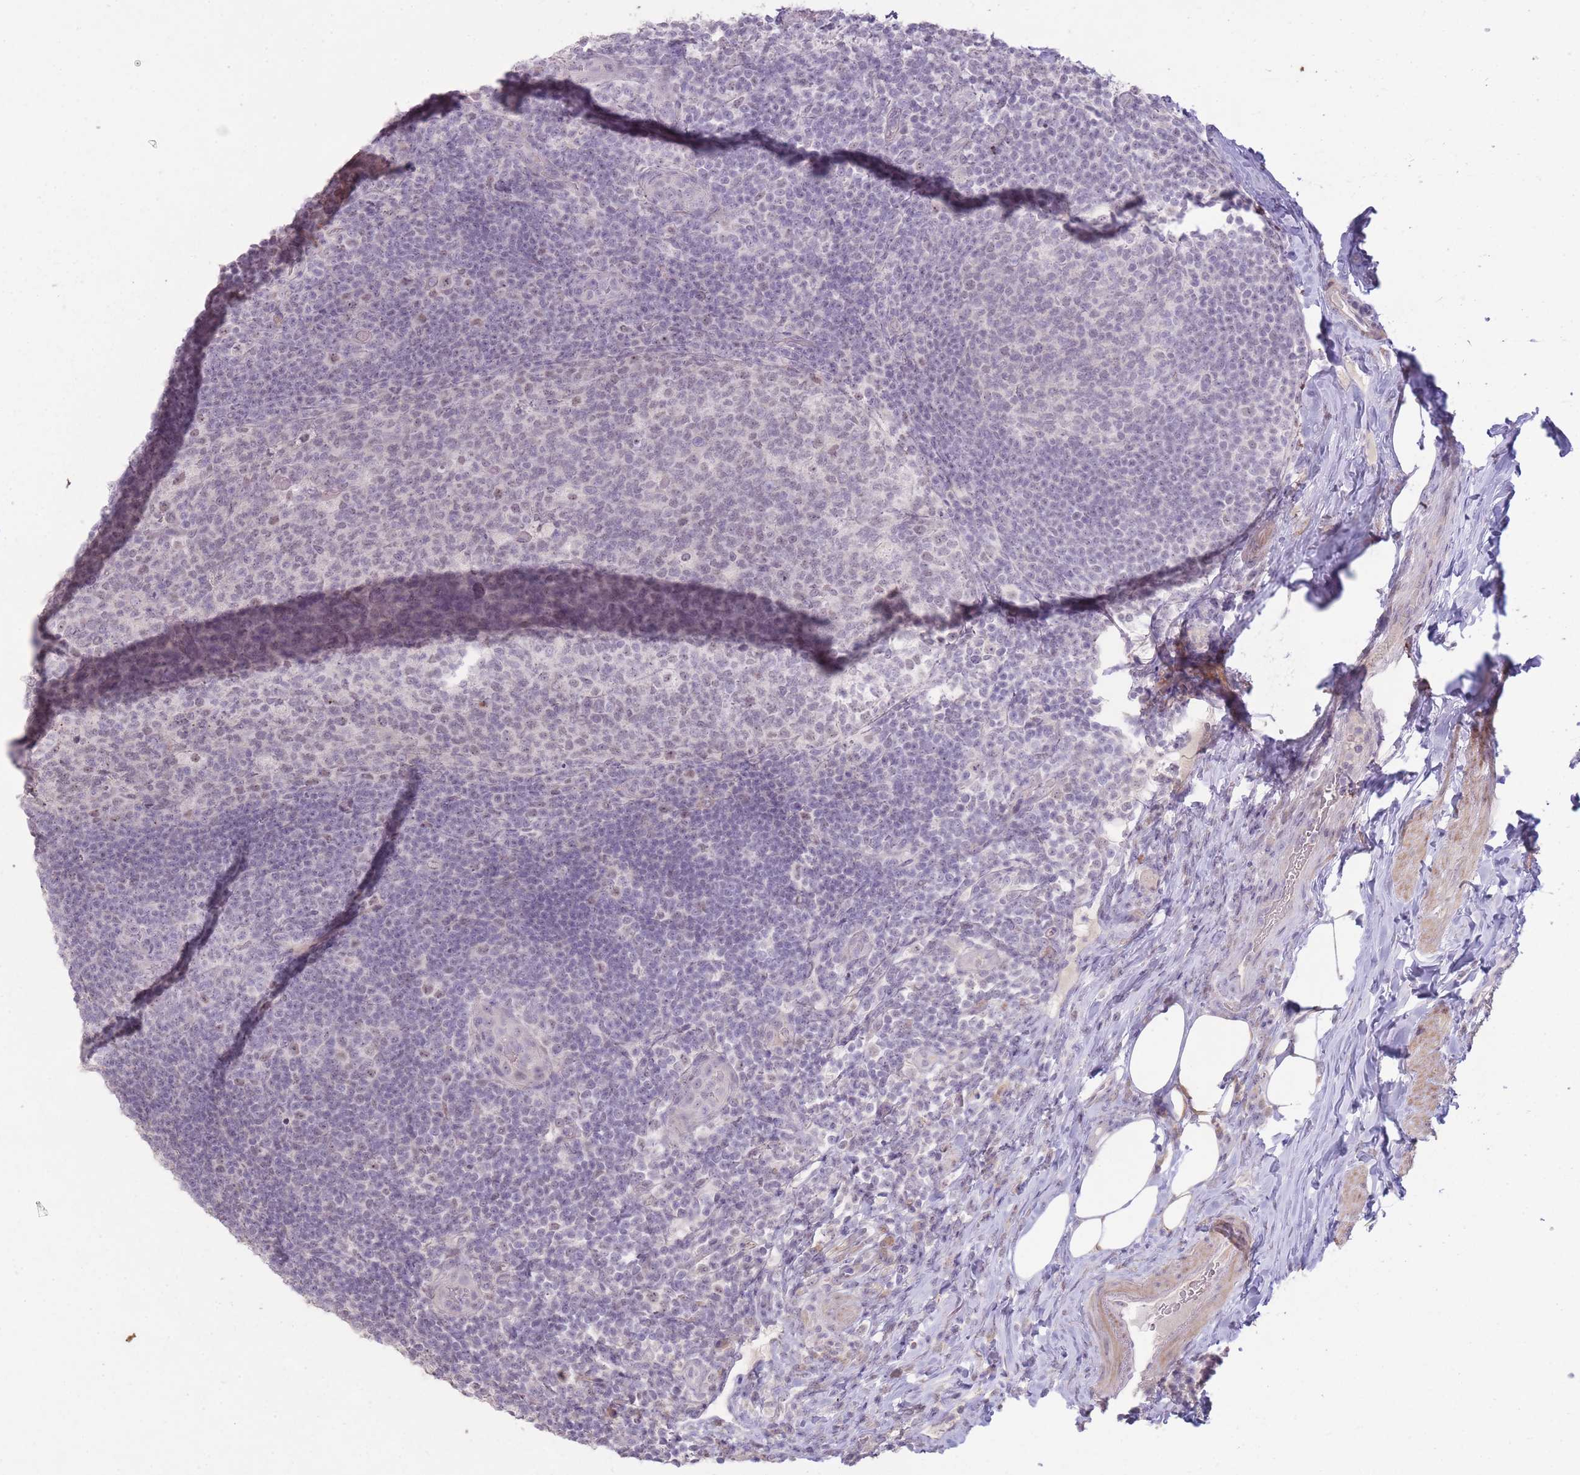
{"staining": {"intensity": "negative", "quantity": "none", "location": "none"}, "tissue": "appendix", "cell_type": "Glandular cells", "image_type": "normal", "snomed": [{"axis": "morphology", "description": "Normal tissue, NOS"}, {"axis": "topography", "description": "Appendix"}], "caption": "High magnification brightfield microscopy of unremarkable appendix stained with DAB (brown) and counterstained with hematoxylin (blue): glandular cells show no significant staining. (Immunohistochemistry, brightfield microscopy, high magnification).", "gene": "ZBTB24", "patient": {"sex": "female", "age": 43}}